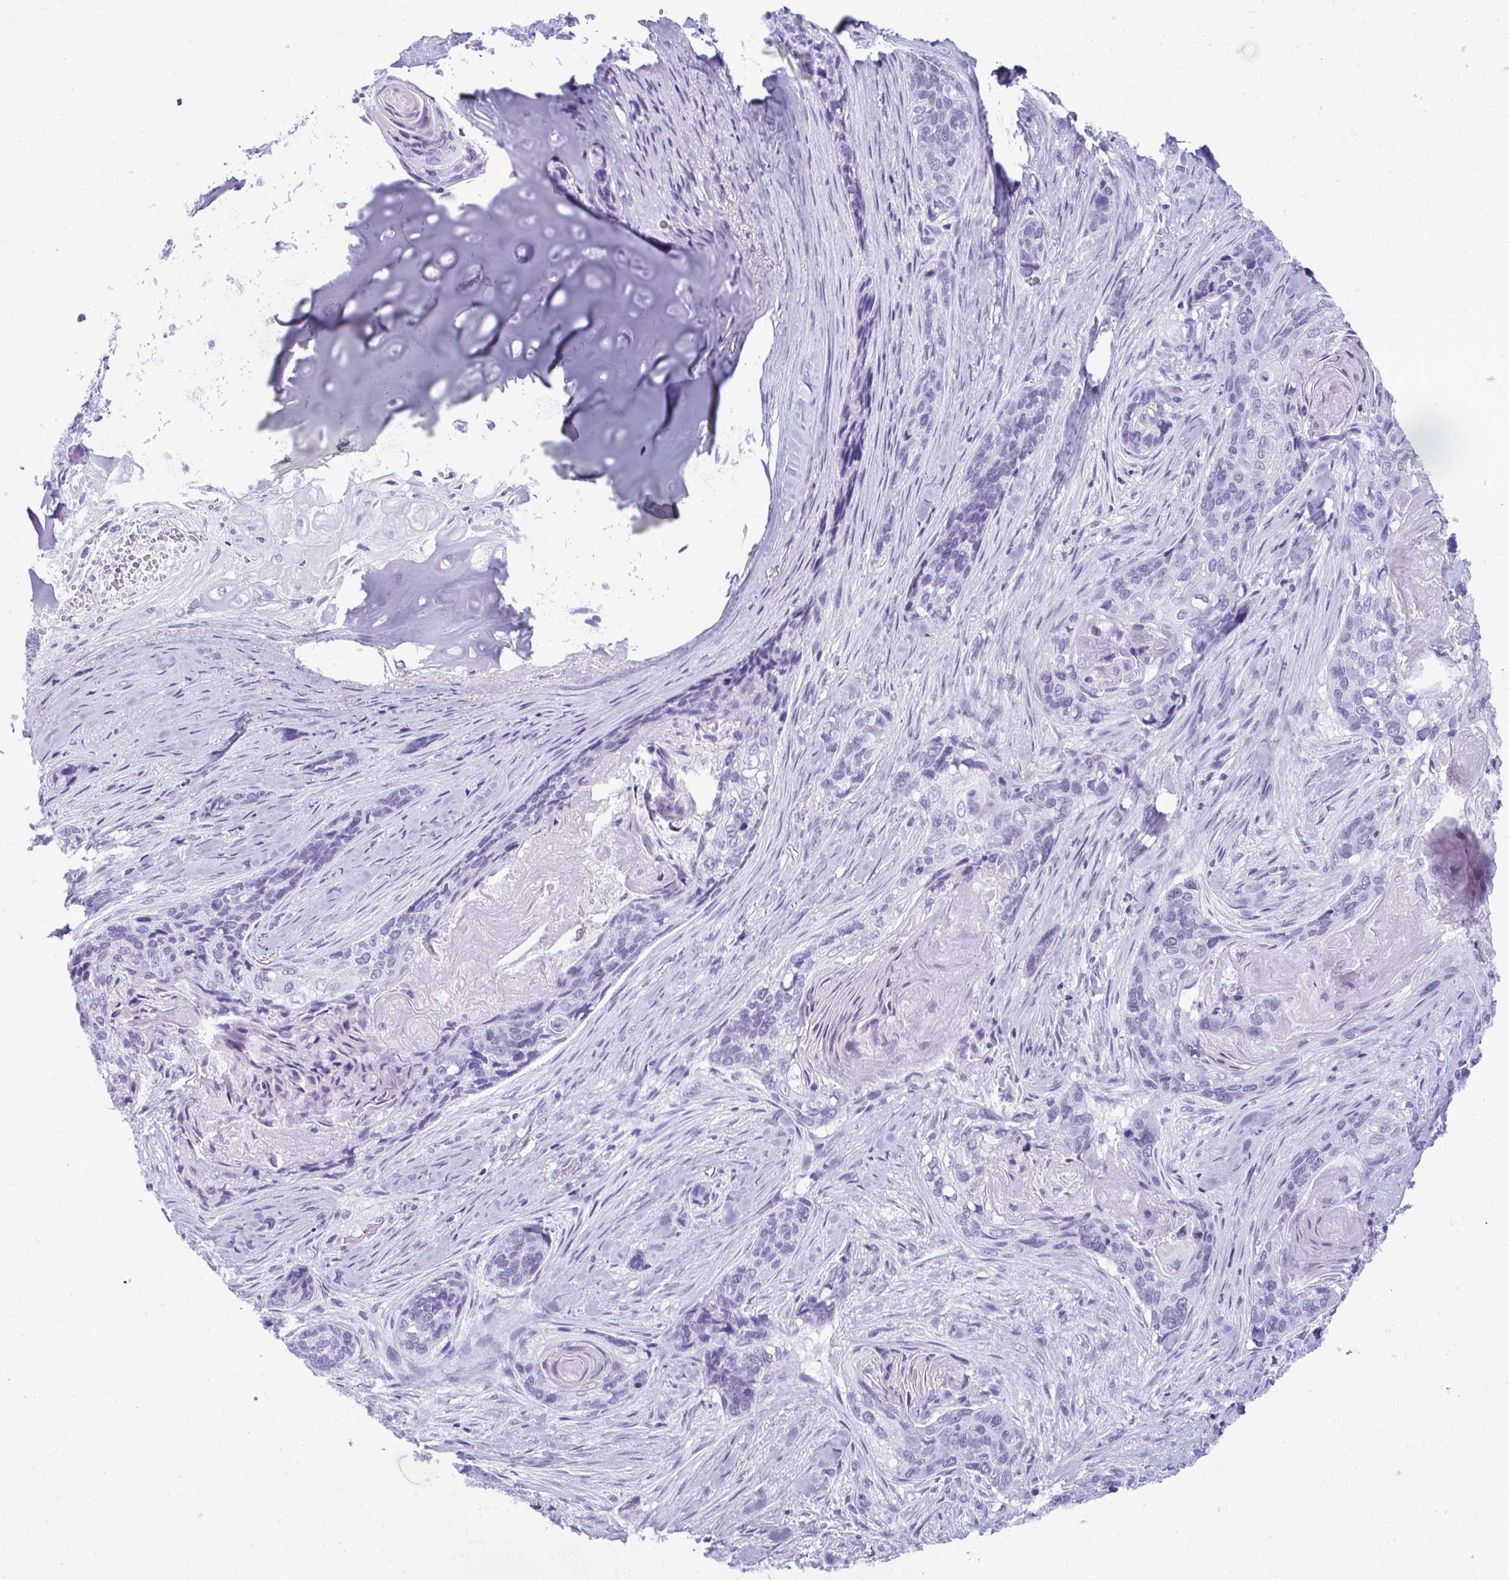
{"staining": {"intensity": "negative", "quantity": "none", "location": "none"}, "tissue": "lung cancer", "cell_type": "Tumor cells", "image_type": "cancer", "snomed": [{"axis": "morphology", "description": "Squamous cell carcinoma, NOS"}, {"axis": "morphology", "description": "Squamous cell carcinoma, metastatic, NOS"}, {"axis": "topography", "description": "Lymph node"}, {"axis": "topography", "description": "Lung"}], "caption": "Image shows no protein expression in tumor cells of metastatic squamous cell carcinoma (lung) tissue.", "gene": "MAF1", "patient": {"sex": "male", "age": 41}}